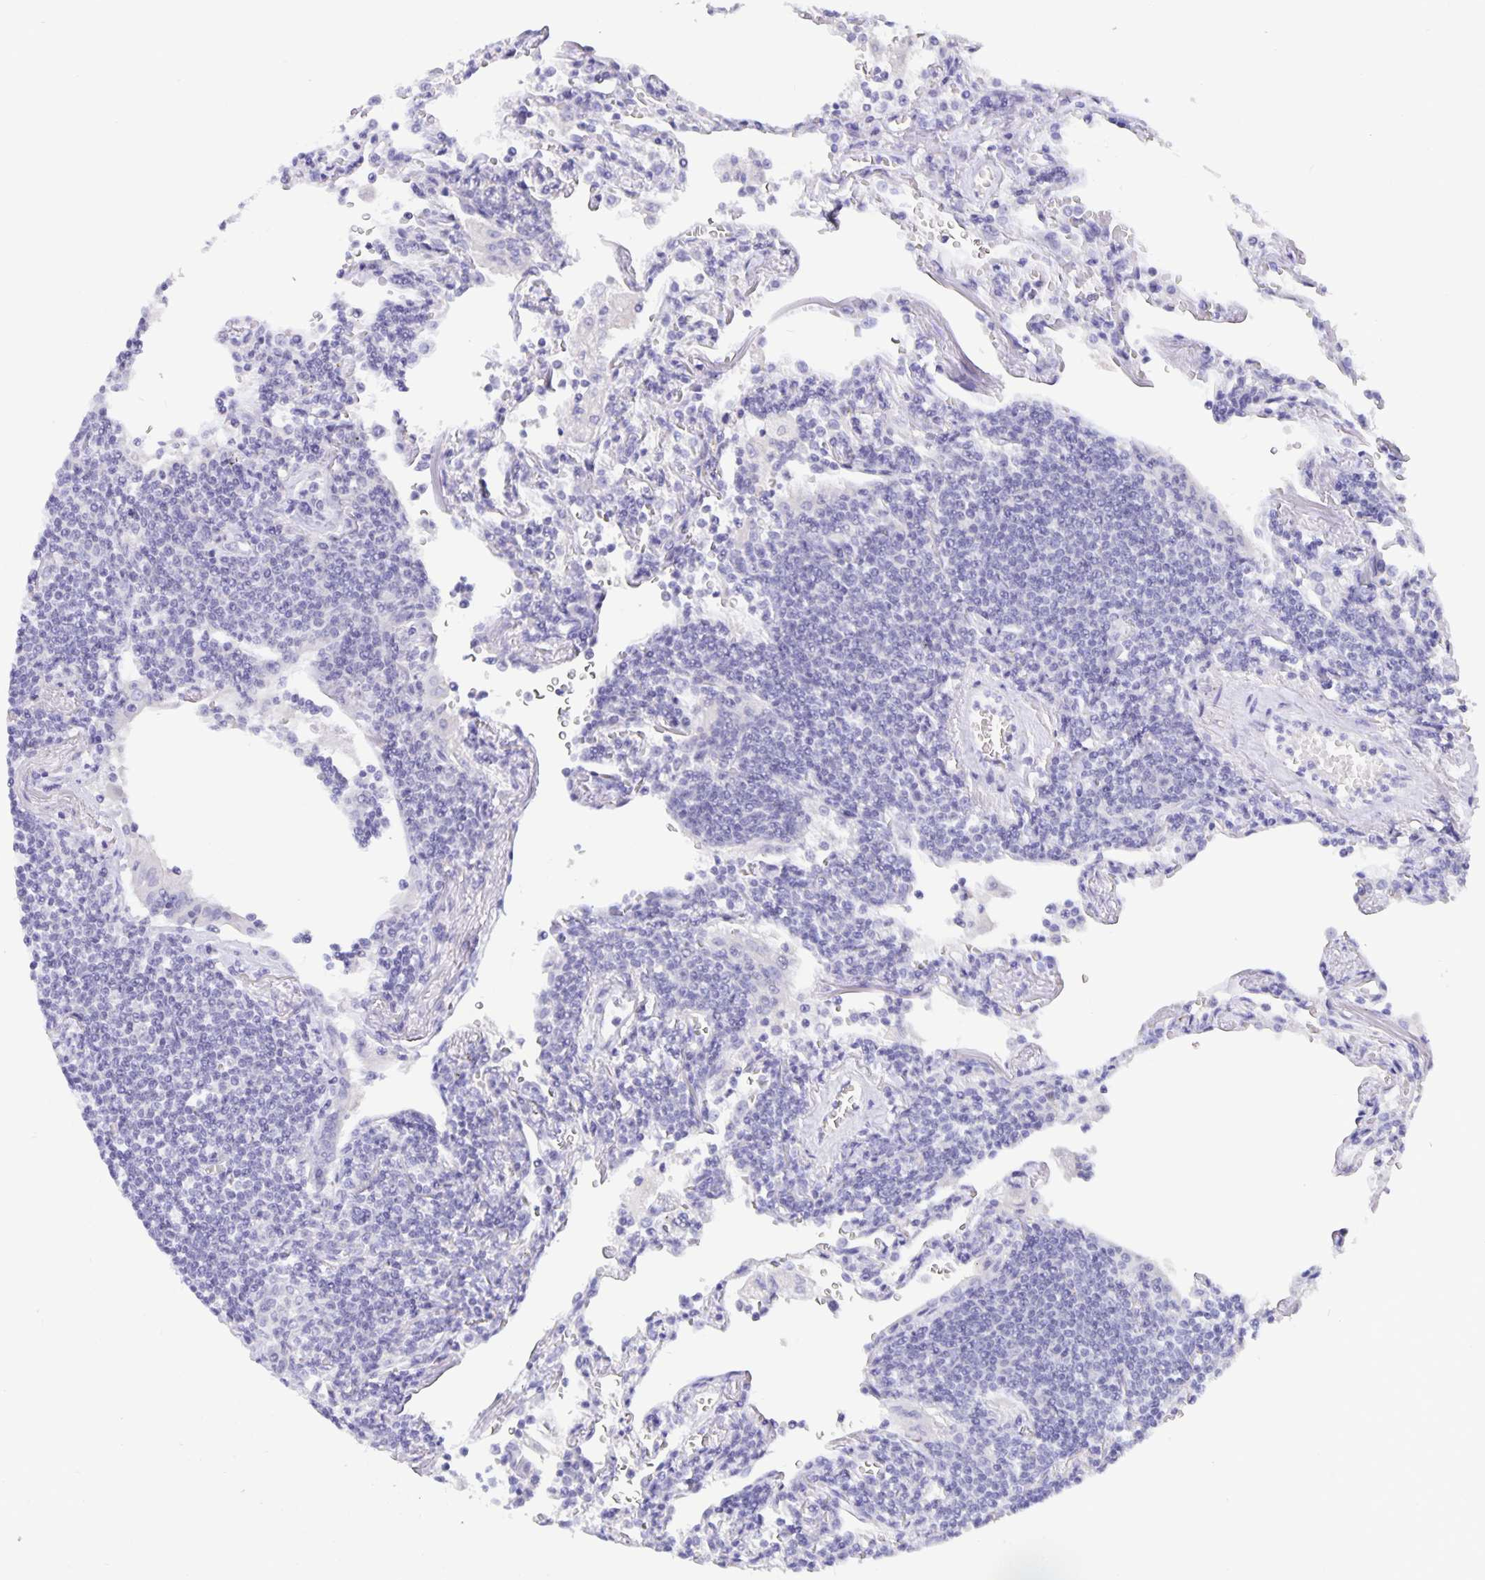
{"staining": {"intensity": "negative", "quantity": "none", "location": "none"}, "tissue": "lymphoma", "cell_type": "Tumor cells", "image_type": "cancer", "snomed": [{"axis": "morphology", "description": "Malignant lymphoma, non-Hodgkin's type, Low grade"}, {"axis": "topography", "description": "Lung"}], "caption": "There is no significant staining in tumor cells of low-grade malignant lymphoma, non-Hodgkin's type.", "gene": "ERMN", "patient": {"sex": "female", "age": 71}}